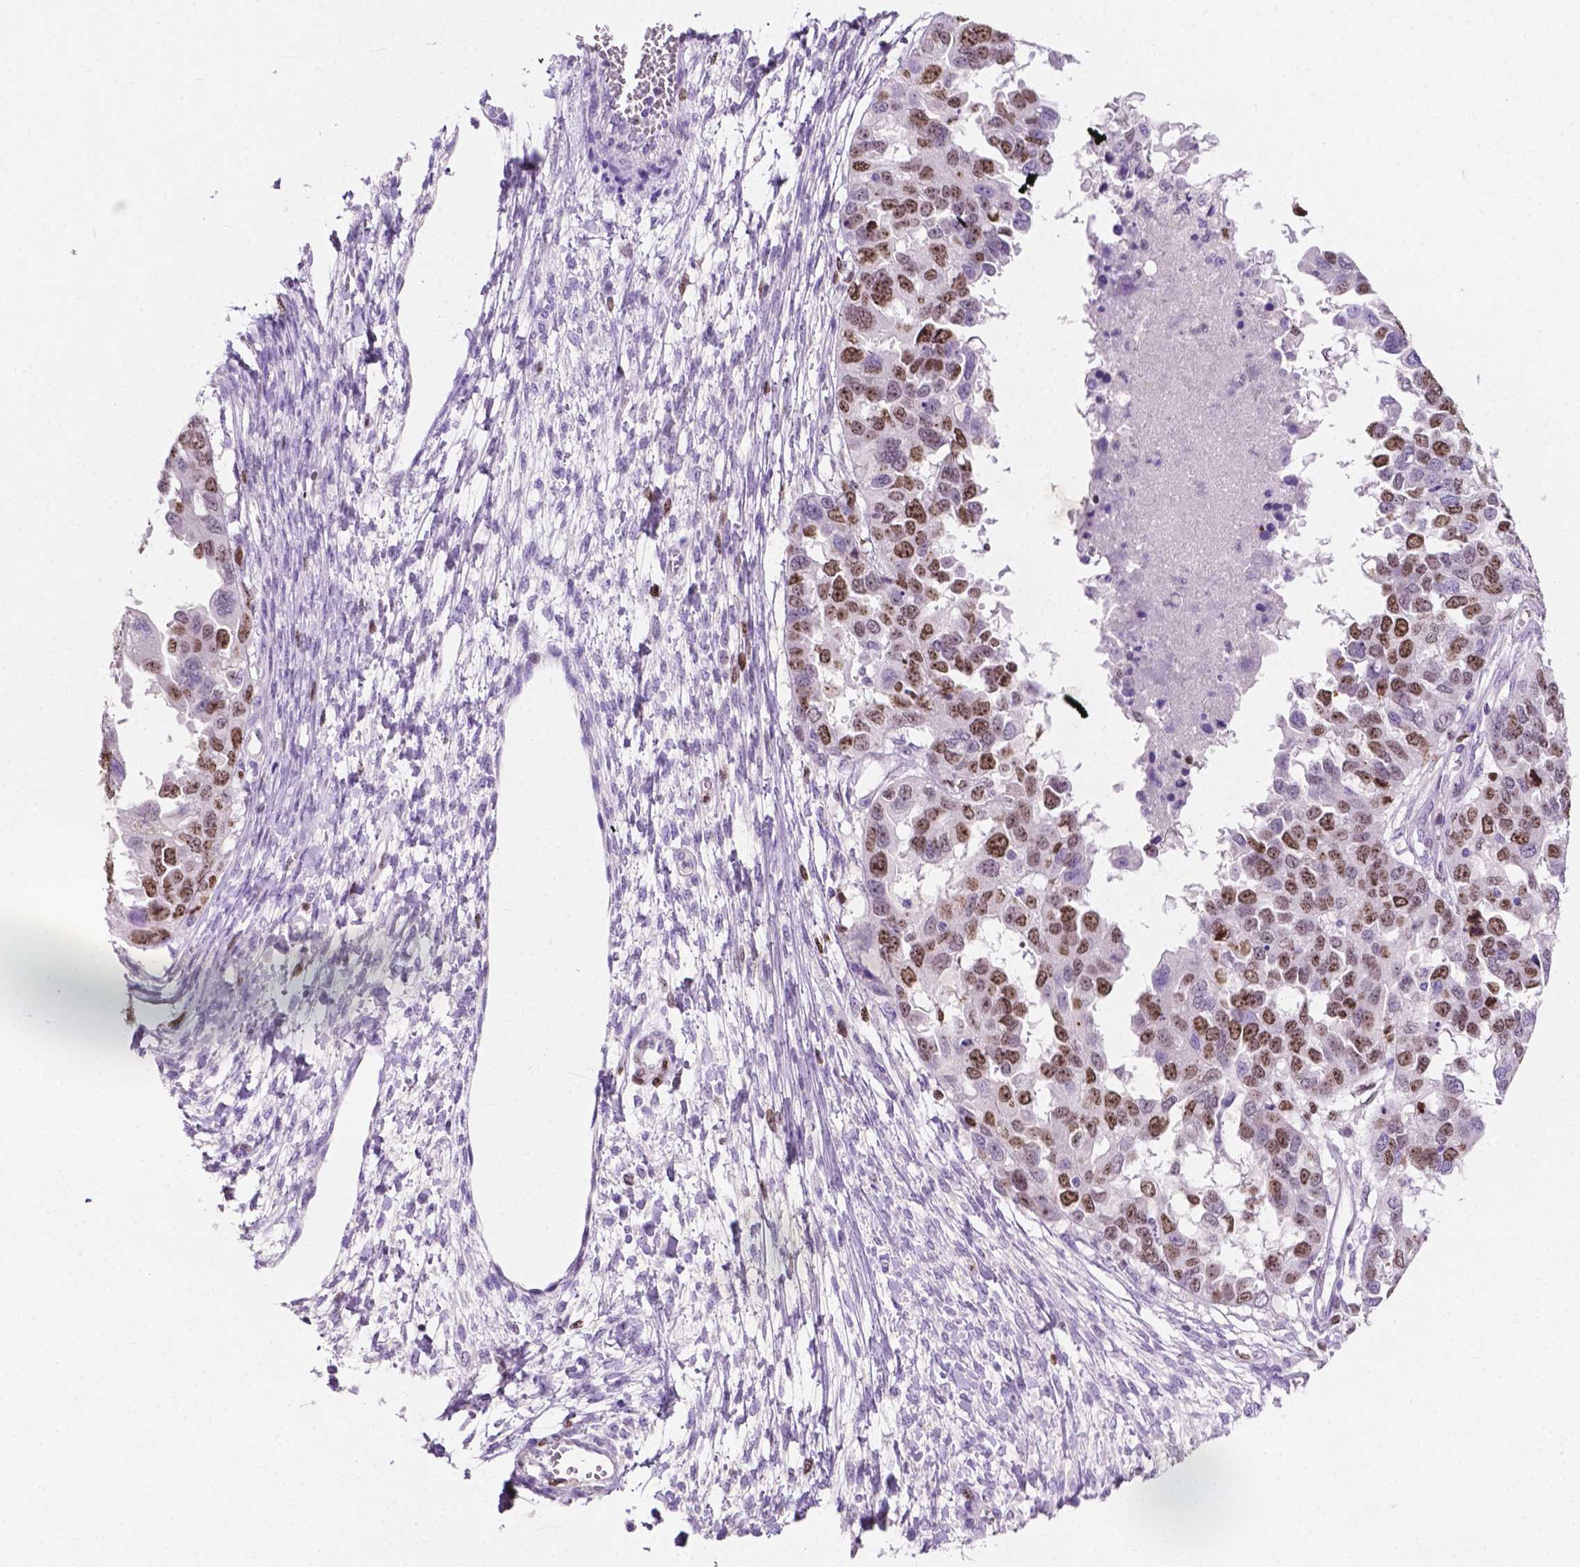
{"staining": {"intensity": "moderate", "quantity": "25%-75%", "location": "nuclear"}, "tissue": "ovarian cancer", "cell_type": "Tumor cells", "image_type": "cancer", "snomed": [{"axis": "morphology", "description": "Cystadenocarcinoma, serous, NOS"}, {"axis": "topography", "description": "Ovary"}], "caption": "Immunohistochemical staining of ovarian cancer reveals moderate nuclear protein expression in about 25%-75% of tumor cells.", "gene": "SIAH2", "patient": {"sex": "female", "age": 53}}